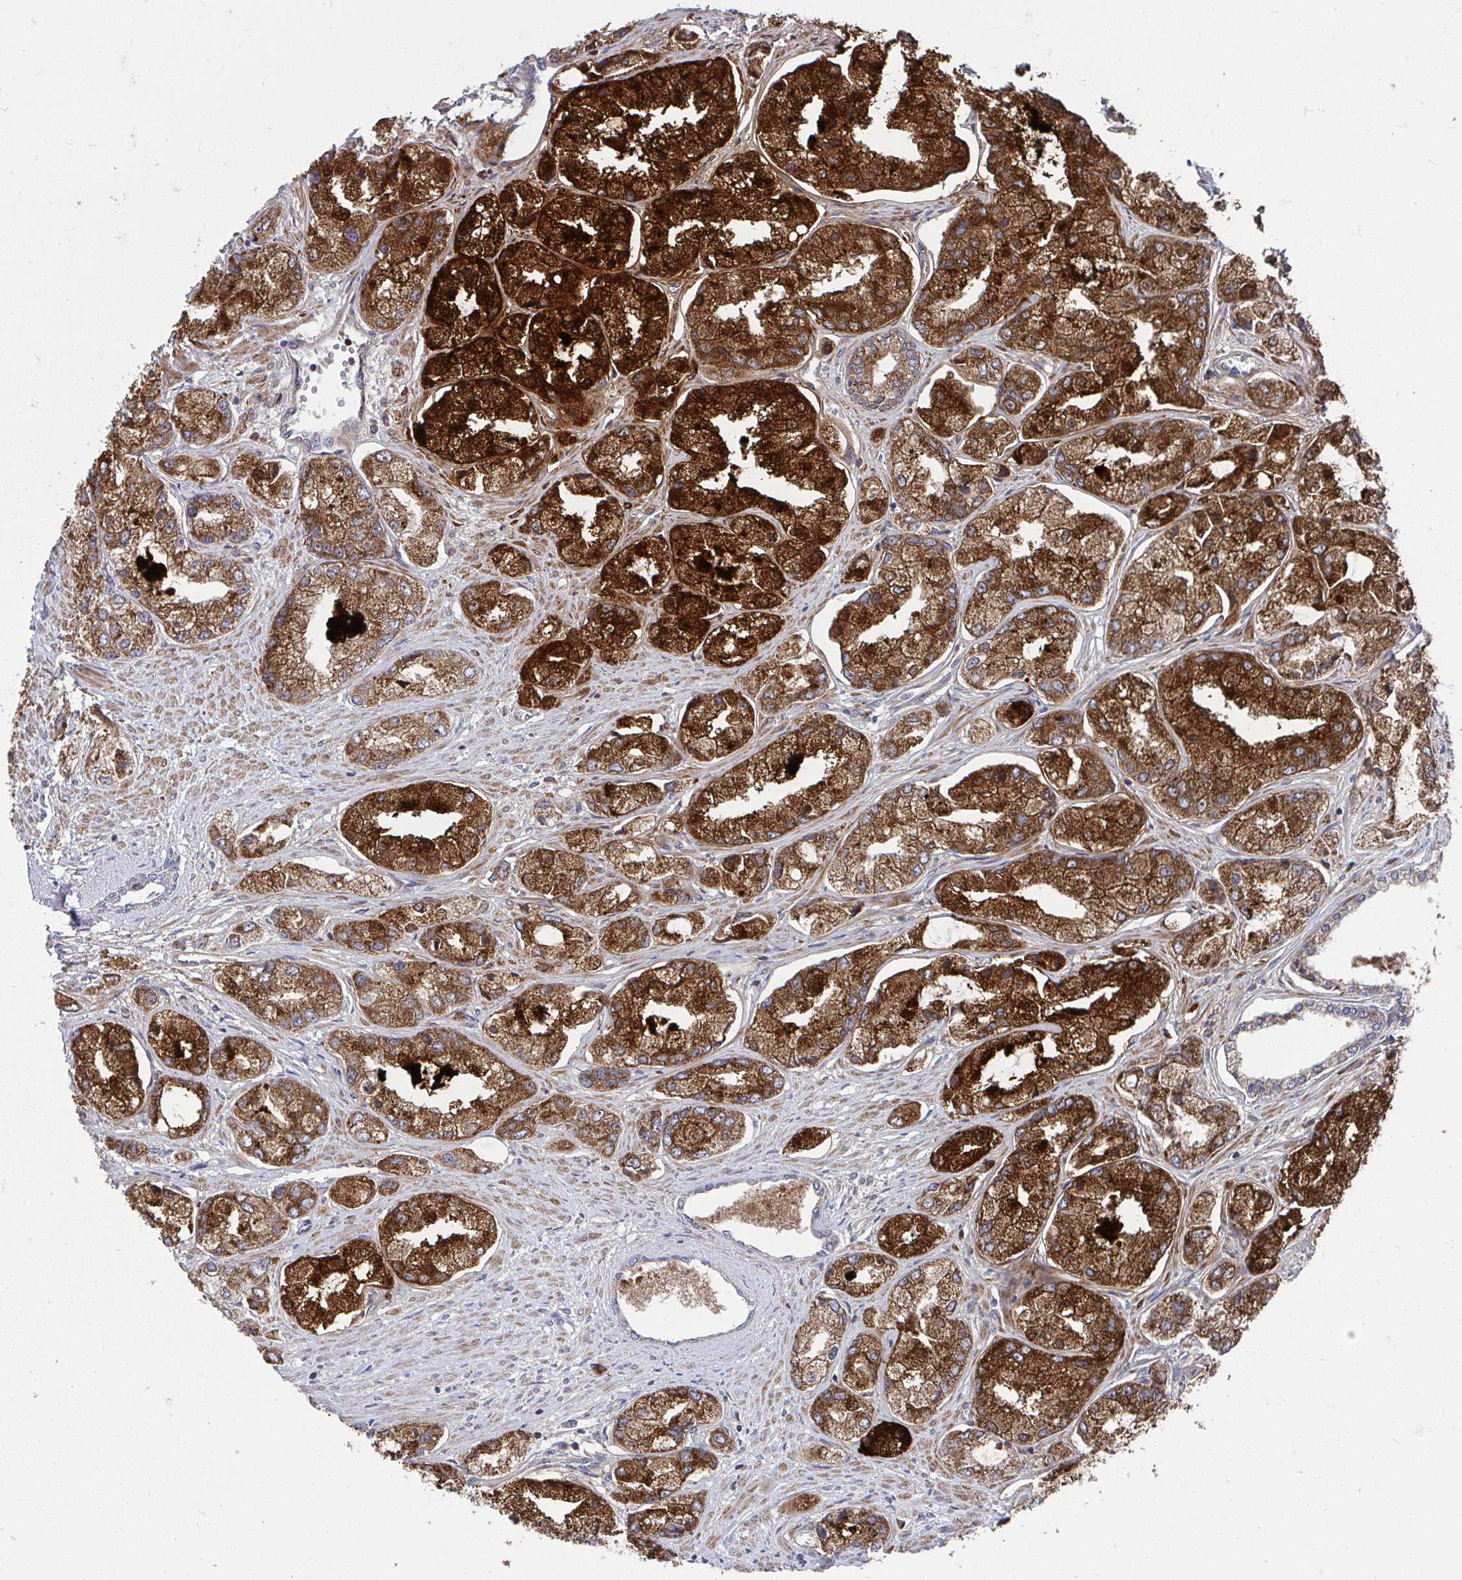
{"staining": {"intensity": "strong", "quantity": ">75%", "location": "cytoplasmic/membranous"}, "tissue": "prostate cancer", "cell_type": "Tumor cells", "image_type": "cancer", "snomed": [{"axis": "morphology", "description": "Adenocarcinoma, Low grade"}, {"axis": "topography", "description": "Prostate"}], "caption": "A high amount of strong cytoplasmic/membranous staining is seen in about >75% of tumor cells in prostate cancer tissue. The staining was performed using DAB to visualize the protein expression in brown, while the nuclei were stained in blue with hematoxylin (Magnification: 20x).", "gene": "PEX3", "patient": {"sex": "male", "age": 69}}